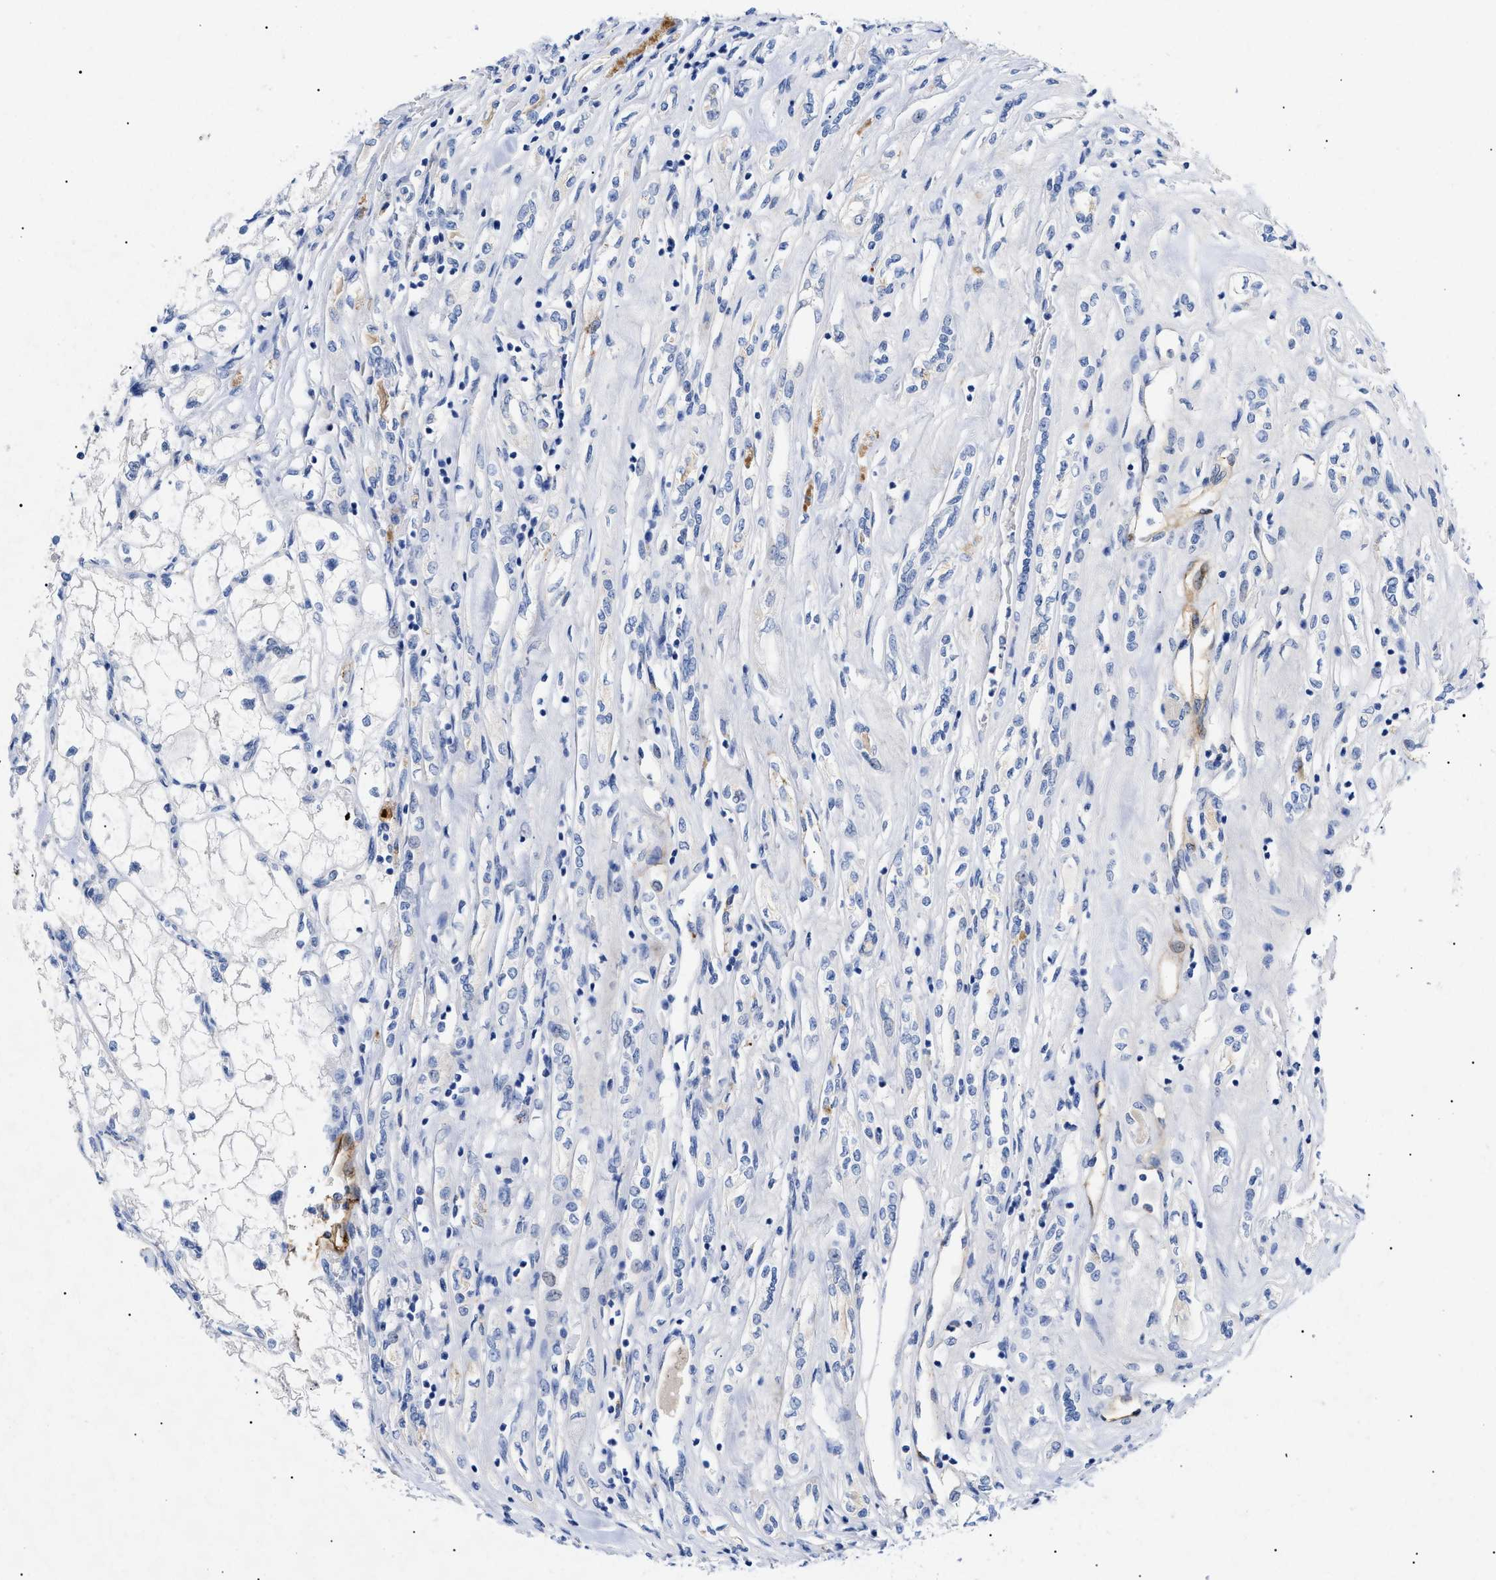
{"staining": {"intensity": "negative", "quantity": "none", "location": "none"}, "tissue": "renal cancer", "cell_type": "Tumor cells", "image_type": "cancer", "snomed": [{"axis": "morphology", "description": "Adenocarcinoma, NOS"}, {"axis": "topography", "description": "Kidney"}], "caption": "This is an IHC photomicrograph of human renal cancer. There is no expression in tumor cells.", "gene": "ACKR1", "patient": {"sex": "female", "age": 70}}